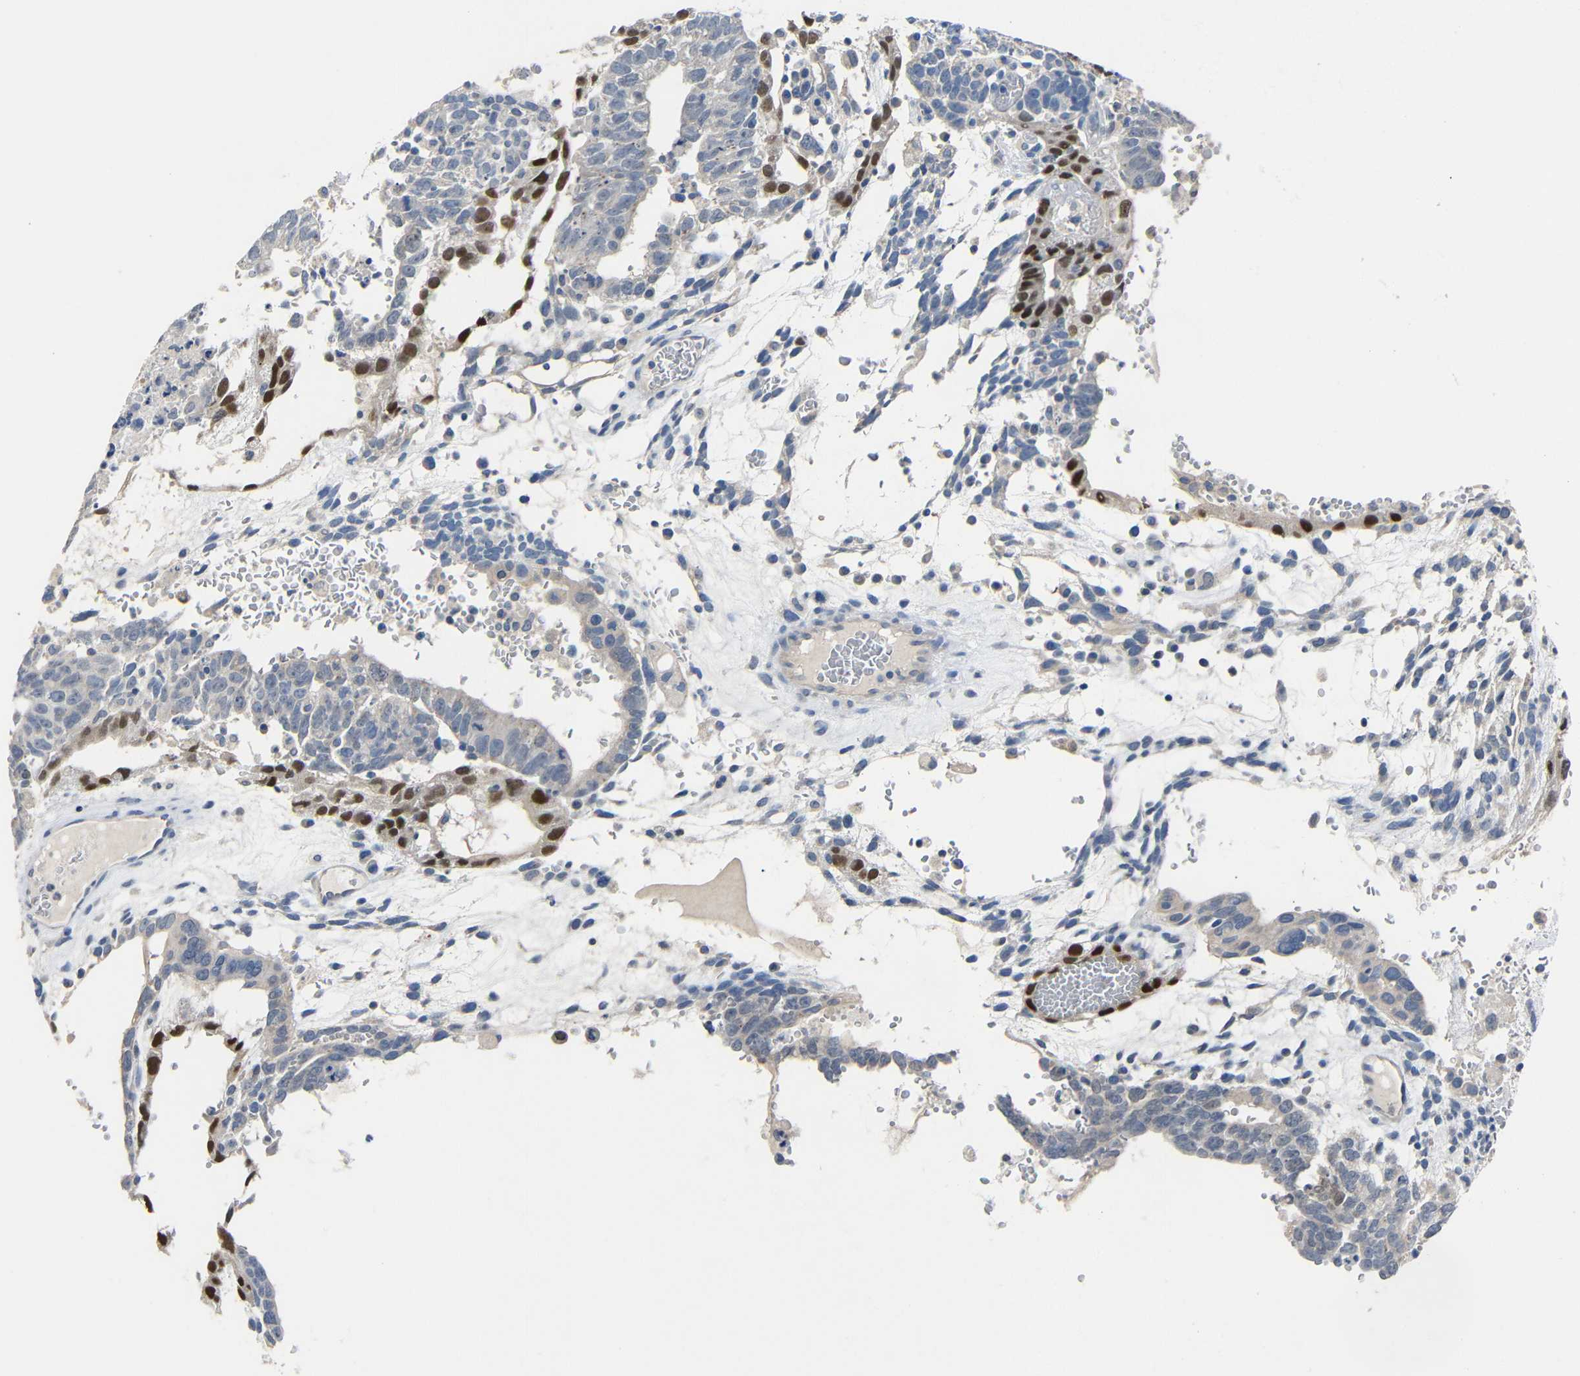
{"staining": {"intensity": "strong", "quantity": "25%-75%", "location": "nuclear"}, "tissue": "testis cancer", "cell_type": "Tumor cells", "image_type": "cancer", "snomed": [{"axis": "morphology", "description": "Seminoma, NOS"}, {"axis": "morphology", "description": "Carcinoma, Embryonal, NOS"}, {"axis": "topography", "description": "Testis"}], "caption": "Testis embryonal carcinoma stained with a brown dye demonstrates strong nuclear positive expression in about 25%-75% of tumor cells.", "gene": "HNF1A", "patient": {"sex": "male", "age": 52}}